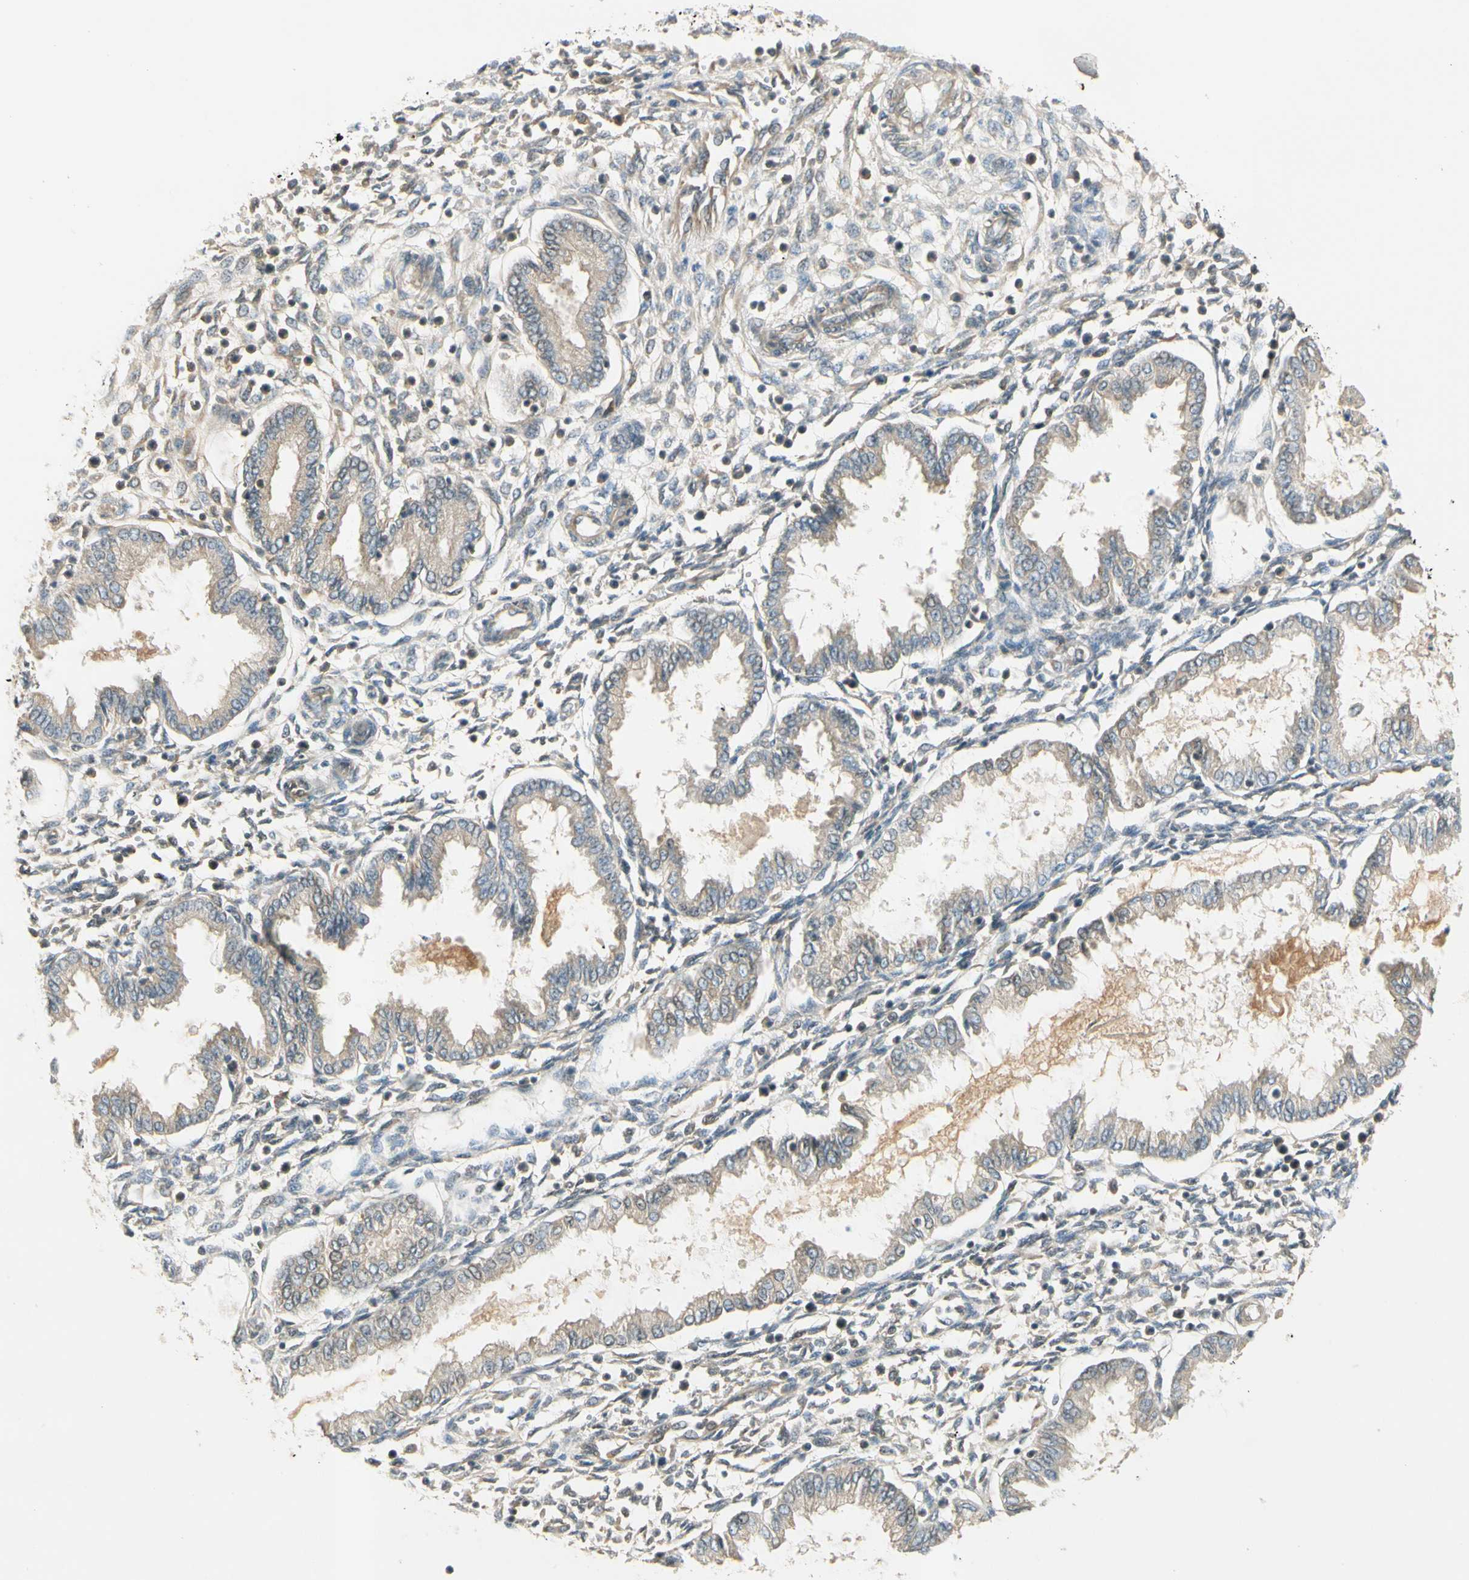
{"staining": {"intensity": "weak", "quantity": "<25%", "location": "cytoplasmic/membranous"}, "tissue": "endometrium", "cell_type": "Cells in endometrial stroma", "image_type": "normal", "snomed": [{"axis": "morphology", "description": "Normal tissue, NOS"}, {"axis": "topography", "description": "Endometrium"}], "caption": "Unremarkable endometrium was stained to show a protein in brown. There is no significant expression in cells in endometrial stroma.", "gene": "ICAM5", "patient": {"sex": "female", "age": 33}}